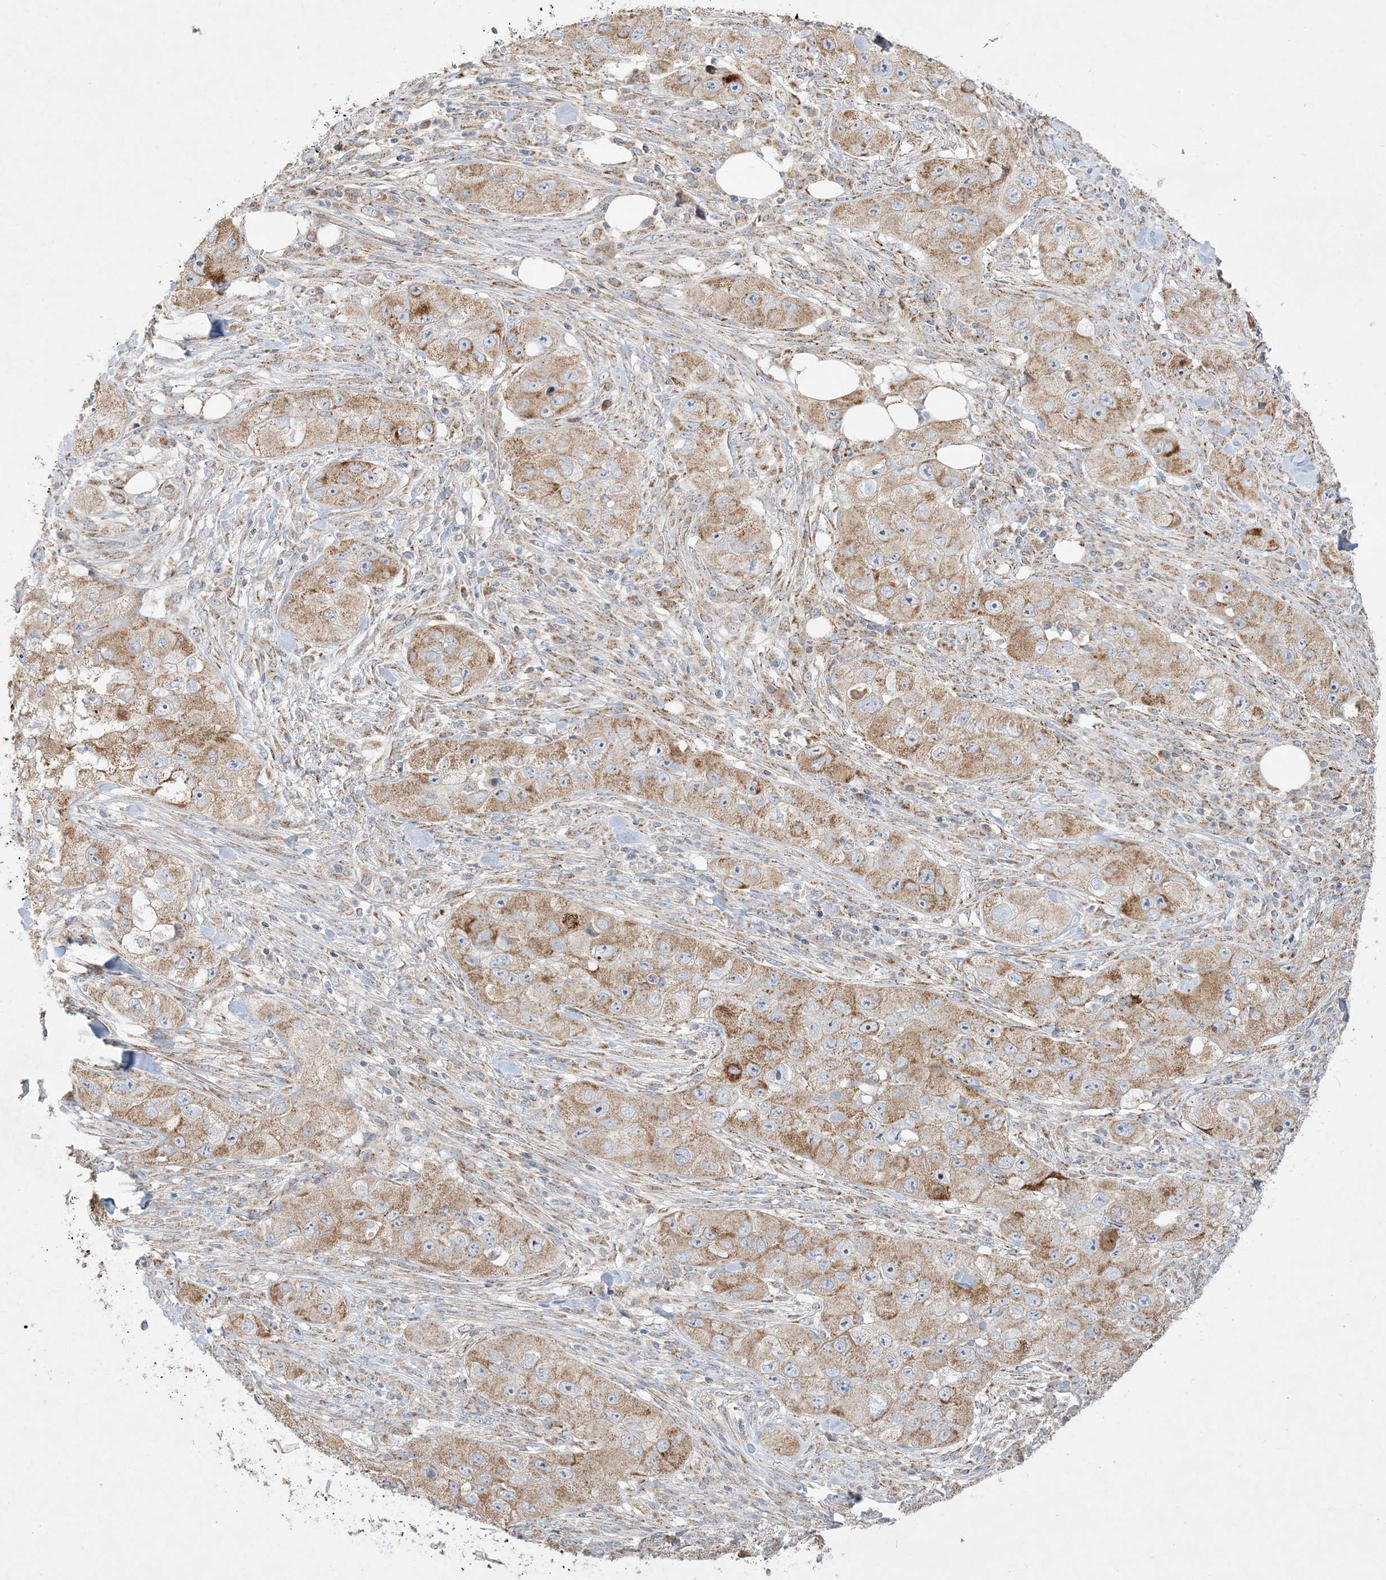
{"staining": {"intensity": "moderate", "quantity": ">75%", "location": "cytoplasmic/membranous"}, "tissue": "skin cancer", "cell_type": "Tumor cells", "image_type": "cancer", "snomed": [{"axis": "morphology", "description": "Squamous cell carcinoma, NOS"}, {"axis": "topography", "description": "Skin"}, {"axis": "topography", "description": "Subcutis"}], "caption": "Immunohistochemical staining of squamous cell carcinoma (skin) shows medium levels of moderate cytoplasmic/membranous protein positivity in about >75% of tumor cells. The staining was performed using DAB (3,3'-diaminobenzidine) to visualize the protein expression in brown, while the nuclei were stained in blue with hematoxylin (Magnification: 20x).", "gene": "NDUFAF3", "patient": {"sex": "male", "age": 73}}